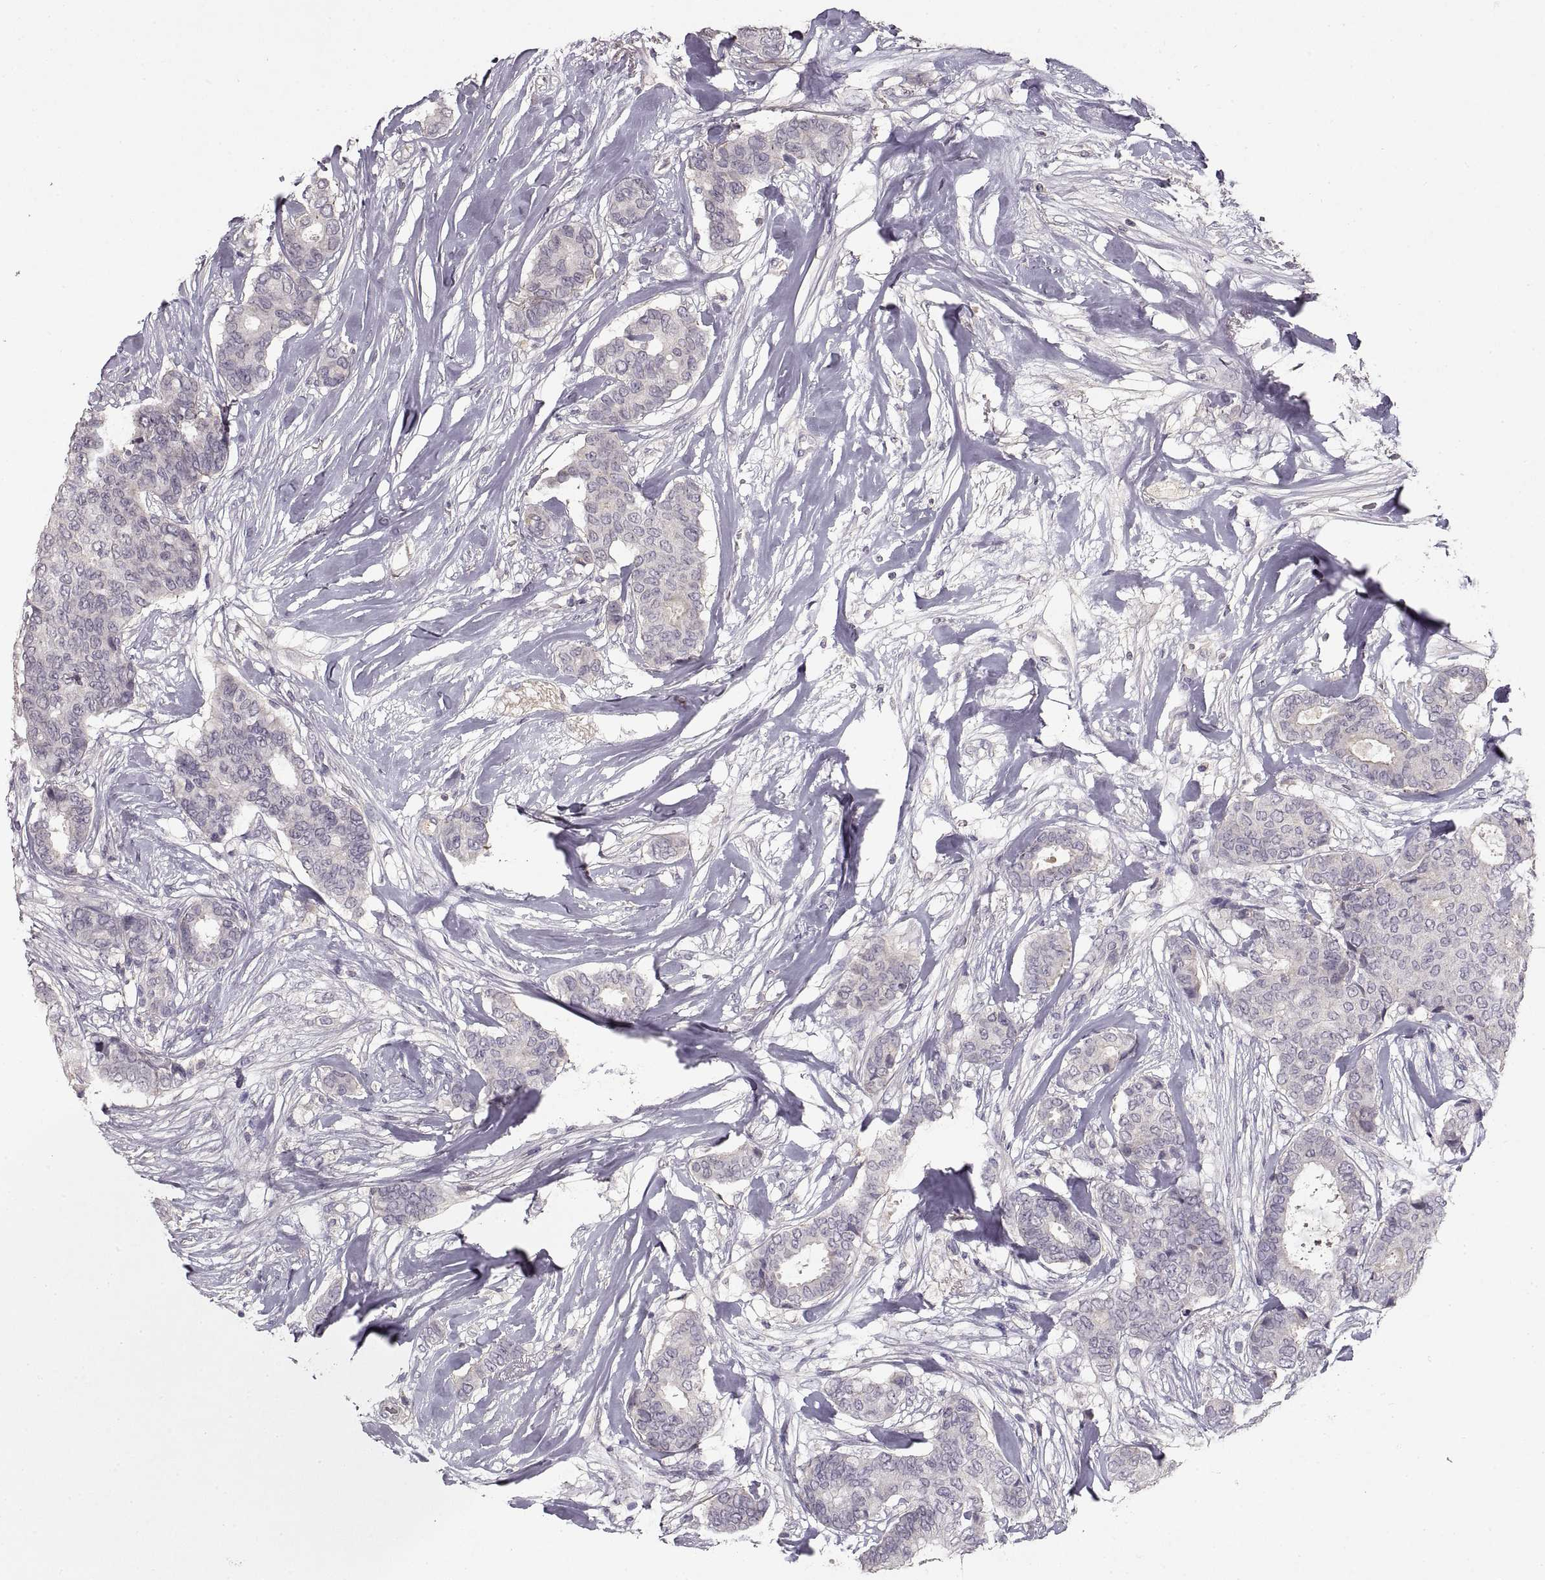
{"staining": {"intensity": "negative", "quantity": "none", "location": "none"}, "tissue": "breast cancer", "cell_type": "Tumor cells", "image_type": "cancer", "snomed": [{"axis": "morphology", "description": "Duct carcinoma"}, {"axis": "topography", "description": "Breast"}], "caption": "Human breast cancer (invasive ductal carcinoma) stained for a protein using immunohistochemistry demonstrates no staining in tumor cells.", "gene": "ADAM11", "patient": {"sex": "female", "age": 75}}